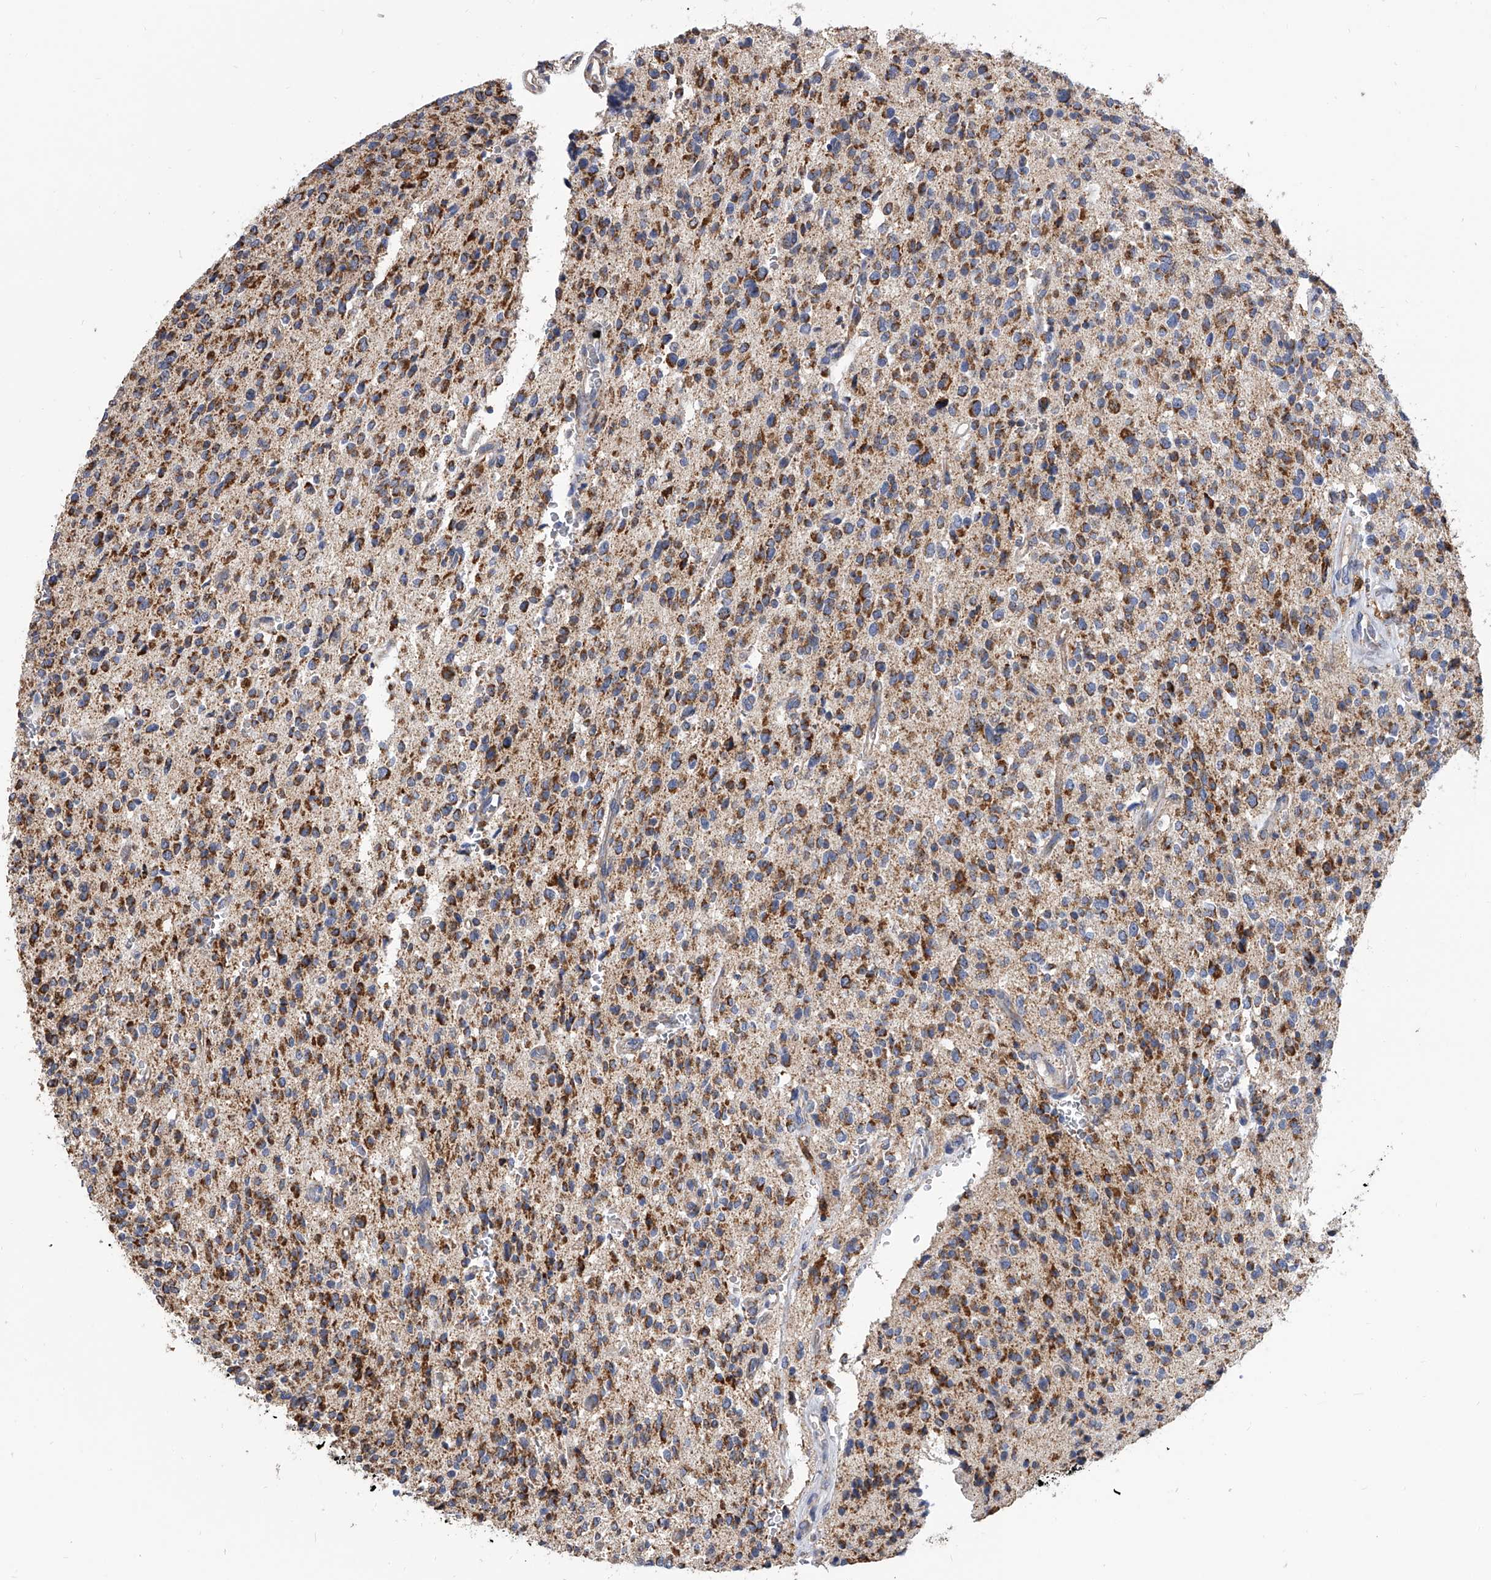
{"staining": {"intensity": "moderate", "quantity": ">75%", "location": "cytoplasmic/membranous"}, "tissue": "glioma", "cell_type": "Tumor cells", "image_type": "cancer", "snomed": [{"axis": "morphology", "description": "Glioma, malignant, High grade"}, {"axis": "topography", "description": "Brain"}], "caption": "Immunohistochemical staining of glioma exhibits moderate cytoplasmic/membranous protein expression in approximately >75% of tumor cells. (DAB (3,3'-diaminobenzidine) = brown stain, brightfield microscopy at high magnification).", "gene": "MRPL28", "patient": {"sex": "male", "age": 34}}